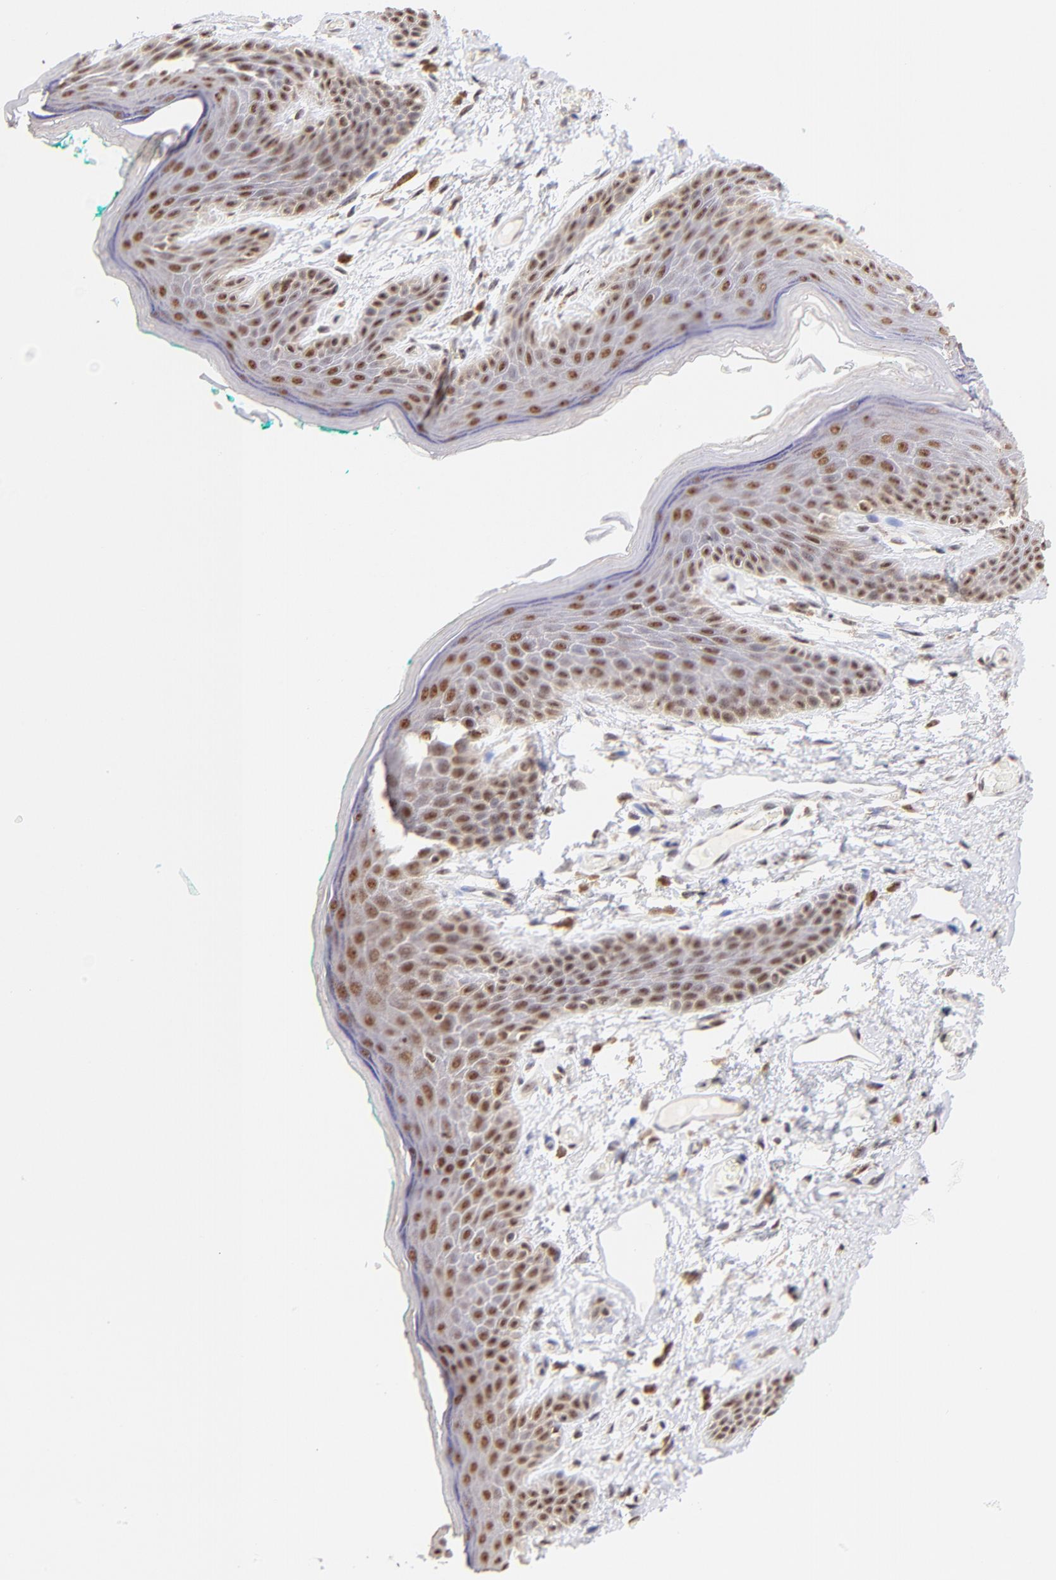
{"staining": {"intensity": "moderate", "quantity": ">75%", "location": "nuclear"}, "tissue": "skin", "cell_type": "Epidermal cells", "image_type": "normal", "snomed": [{"axis": "morphology", "description": "Normal tissue, NOS"}, {"axis": "topography", "description": "Anal"}], "caption": "Protein analysis of unremarkable skin displays moderate nuclear staining in about >75% of epidermal cells. The staining is performed using DAB brown chromogen to label protein expression. The nuclei are counter-stained blue using hematoxylin.", "gene": "ZNF670", "patient": {"sex": "male", "age": 74}}